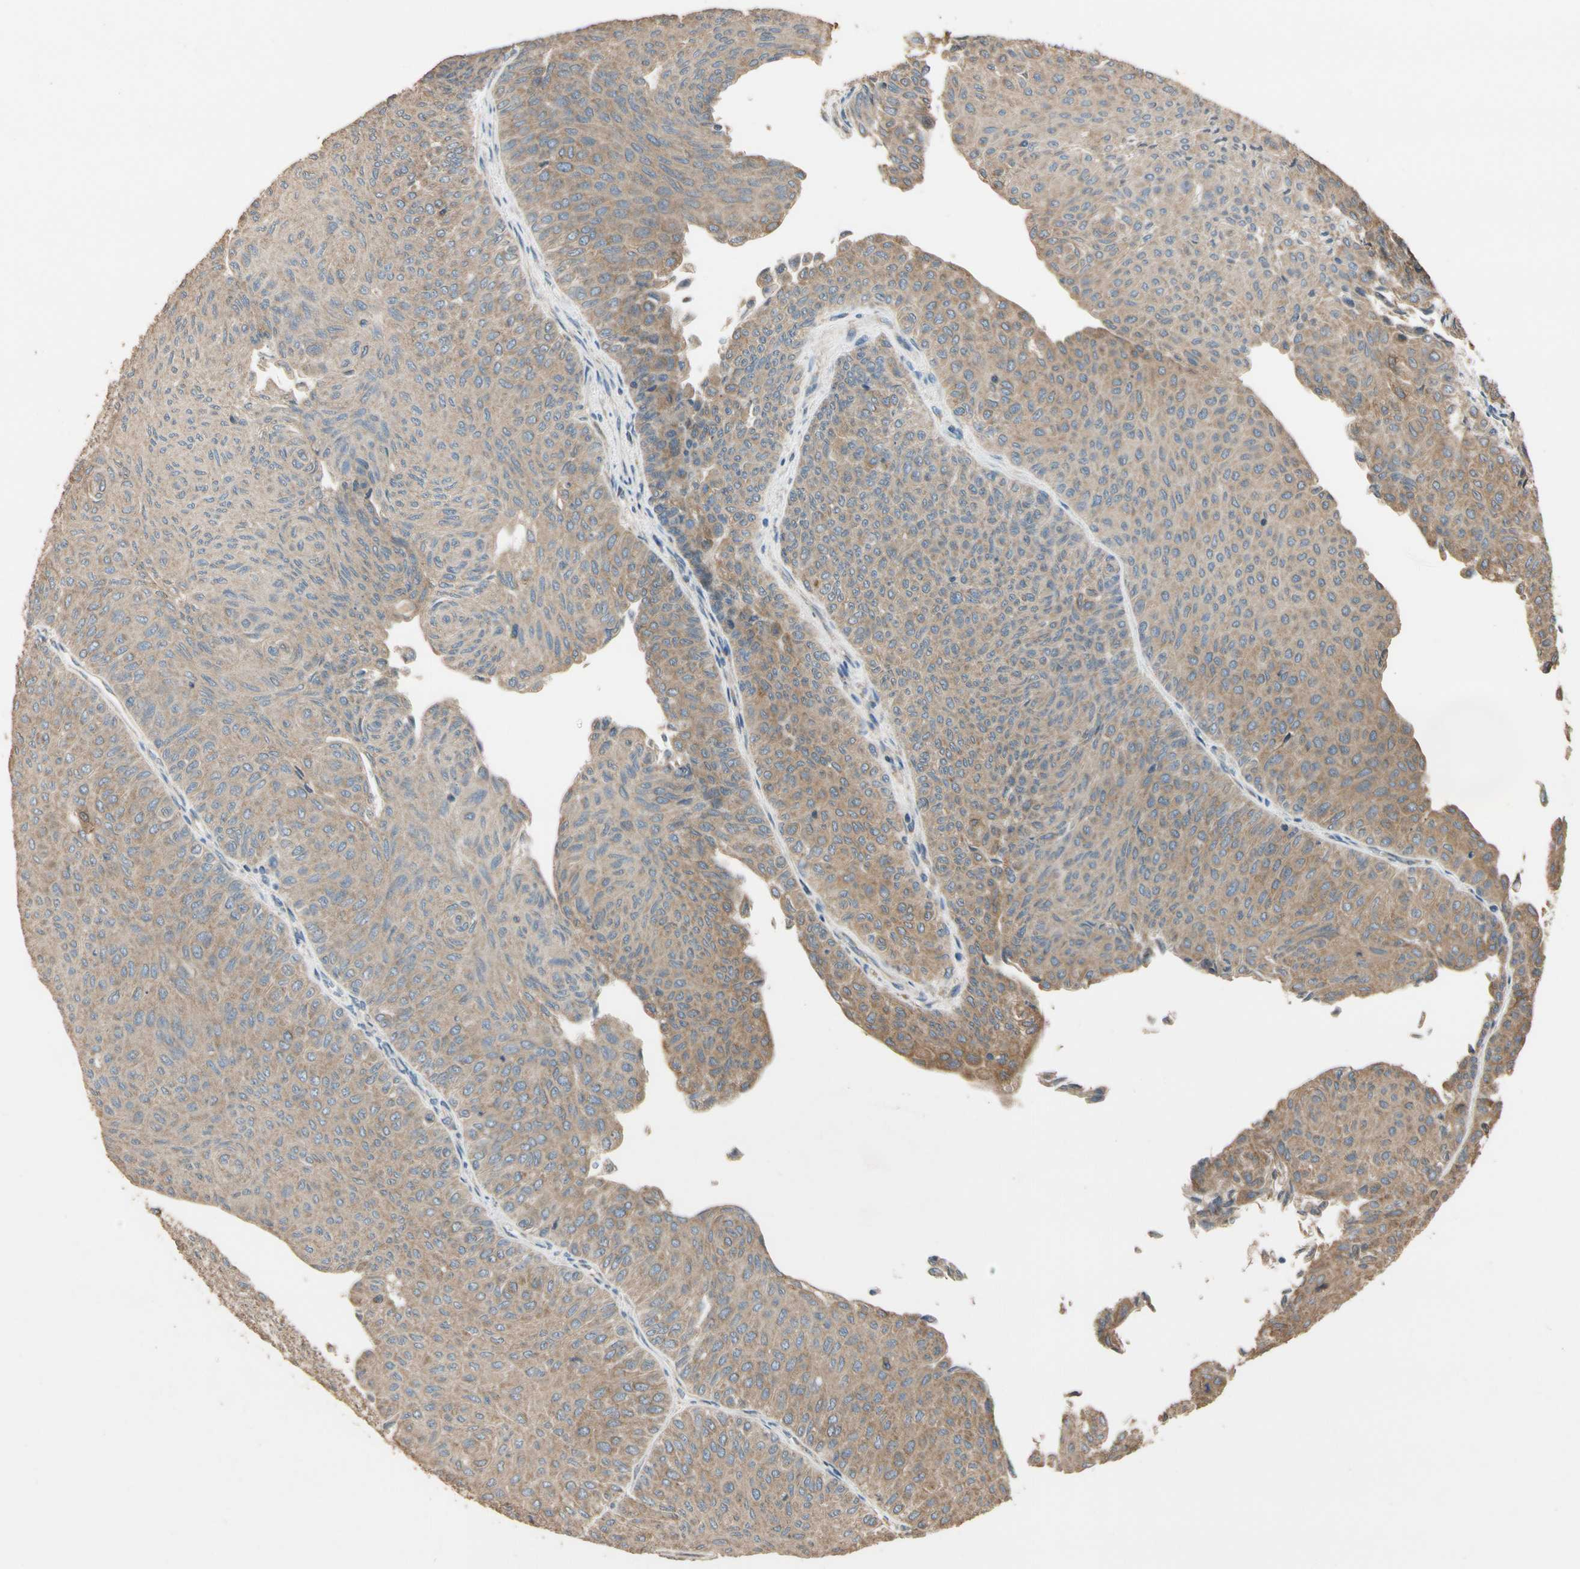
{"staining": {"intensity": "moderate", "quantity": ">75%", "location": "cytoplasmic/membranous"}, "tissue": "urothelial cancer", "cell_type": "Tumor cells", "image_type": "cancer", "snomed": [{"axis": "morphology", "description": "Urothelial carcinoma, Low grade"}, {"axis": "topography", "description": "Urinary bladder"}], "caption": "Immunohistochemistry (IHC) of urothelial carcinoma (low-grade) exhibits medium levels of moderate cytoplasmic/membranous staining in about >75% of tumor cells.", "gene": "STX18", "patient": {"sex": "male", "age": 78}}